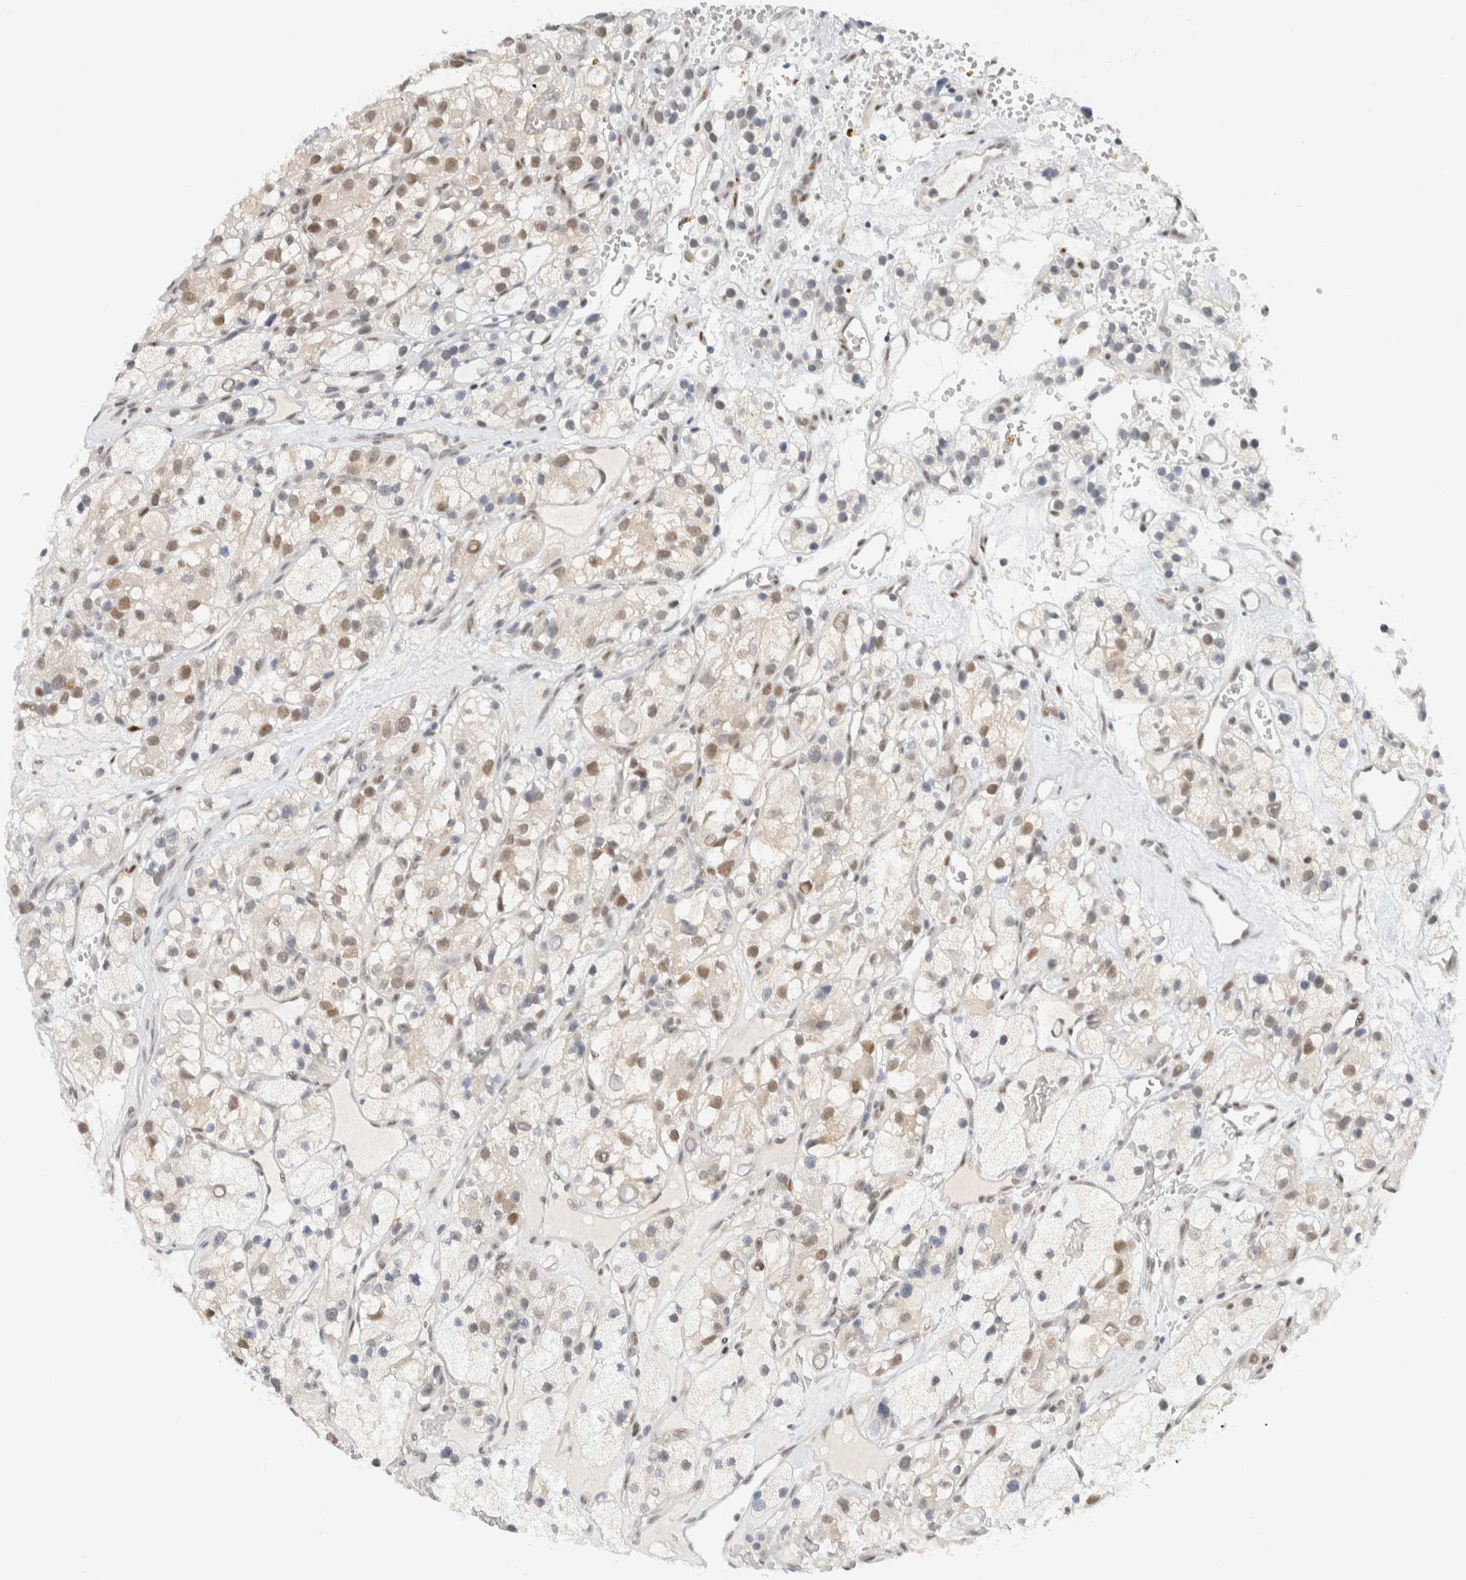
{"staining": {"intensity": "weak", "quantity": ">75%", "location": "nuclear"}, "tissue": "renal cancer", "cell_type": "Tumor cells", "image_type": "cancer", "snomed": [{"axis": "morphology", "description": "Adenocarcinoma, NOS"}, {"axis": "topography", "description": "Kidney"}], "caption": "Renal adenocarcinoma was stained to show a protein in brown. There is low levels of weak nuclear positivity in approximately >75% of tumor cells.", "gene": "ZNF683", "patient": {"sex": "female", "age": 57}}